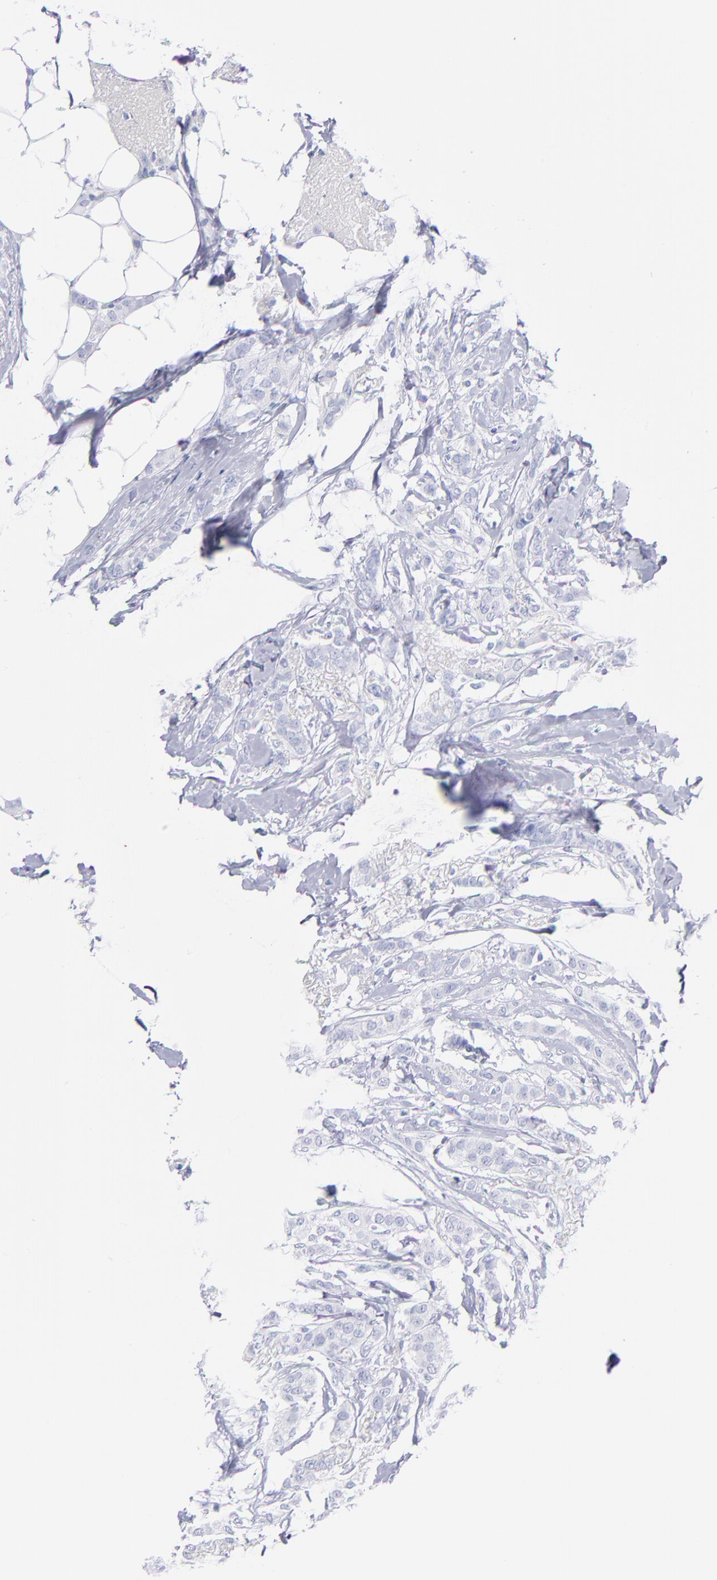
{"staining": {"intensity": "negative", "quantity": "none", "location": "none"}, "tissue": "breast cancer", "cell_type": "Tumor cells", "image_type": "cancer", "snomed": [{"axis": "morphology", "description": "Lobular carcinoma"}, {"axis": "topography", "description": "Breast"}], "caption": "Immunohistochemistry of breast lobular carcinoma demonstrates no expression in tumor cells.", "gene": "HP", "patient": {"sex": "female", "age": 55}}